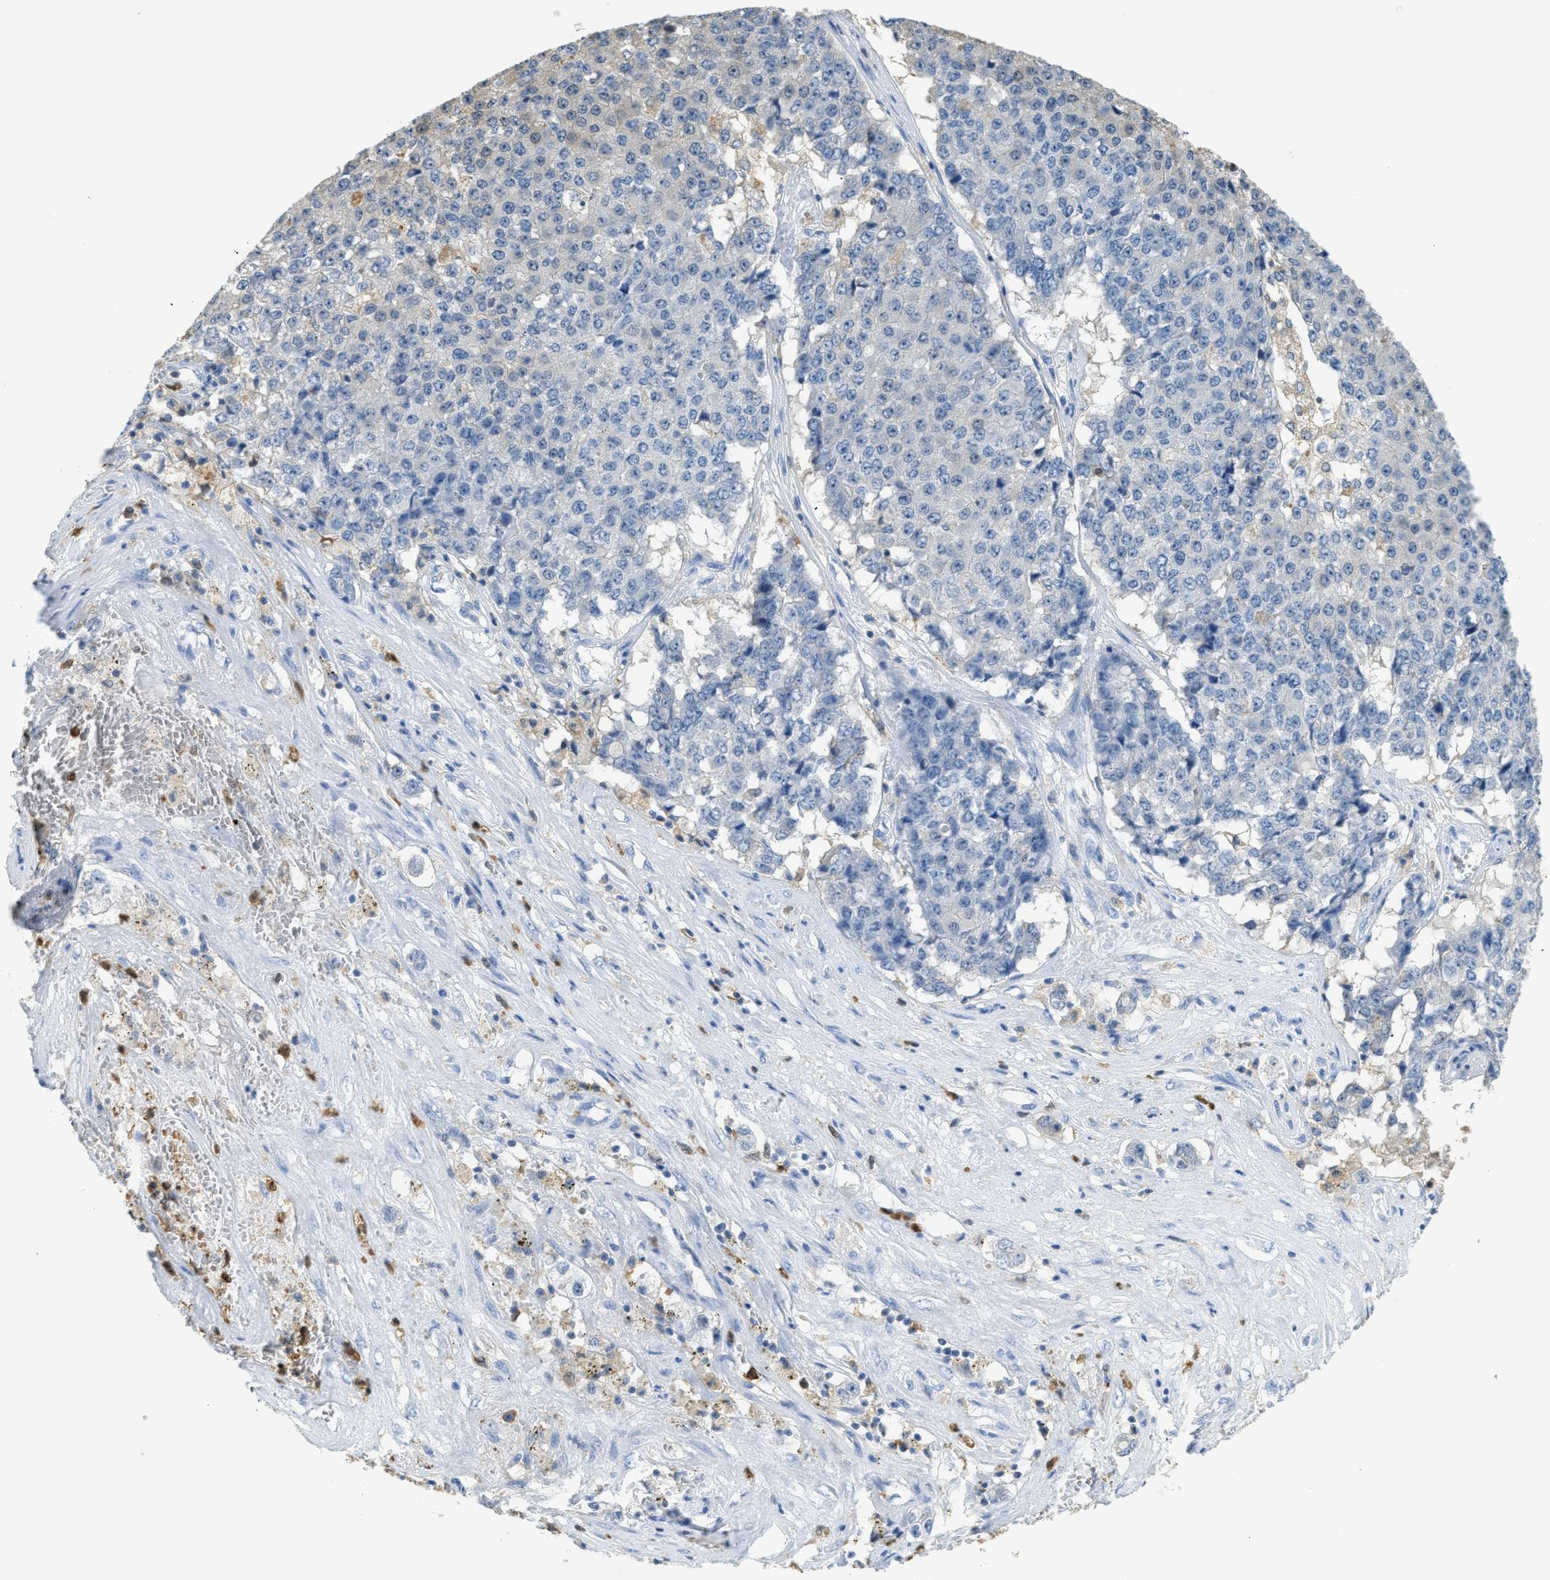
{"staining": {"intensity": "negative", "quantity": "none", "location": "none"}, "tissue": "pancreatic cancer", "cell_type": "Tumor cells", "image_type": "cancer", "snomed": [{"axis": "morphology", "description": "Adenocarcinoma, NOS"}, {"axis": "topography", "description": "Pancreas"}], "caption": "This is a image of IHC staining of pancreatic cancer (adenocarcinoma), which shows no positivity in tumor cells.", "gene": "SERPINB1", "patient": {"sex": "male", "age": 50}}